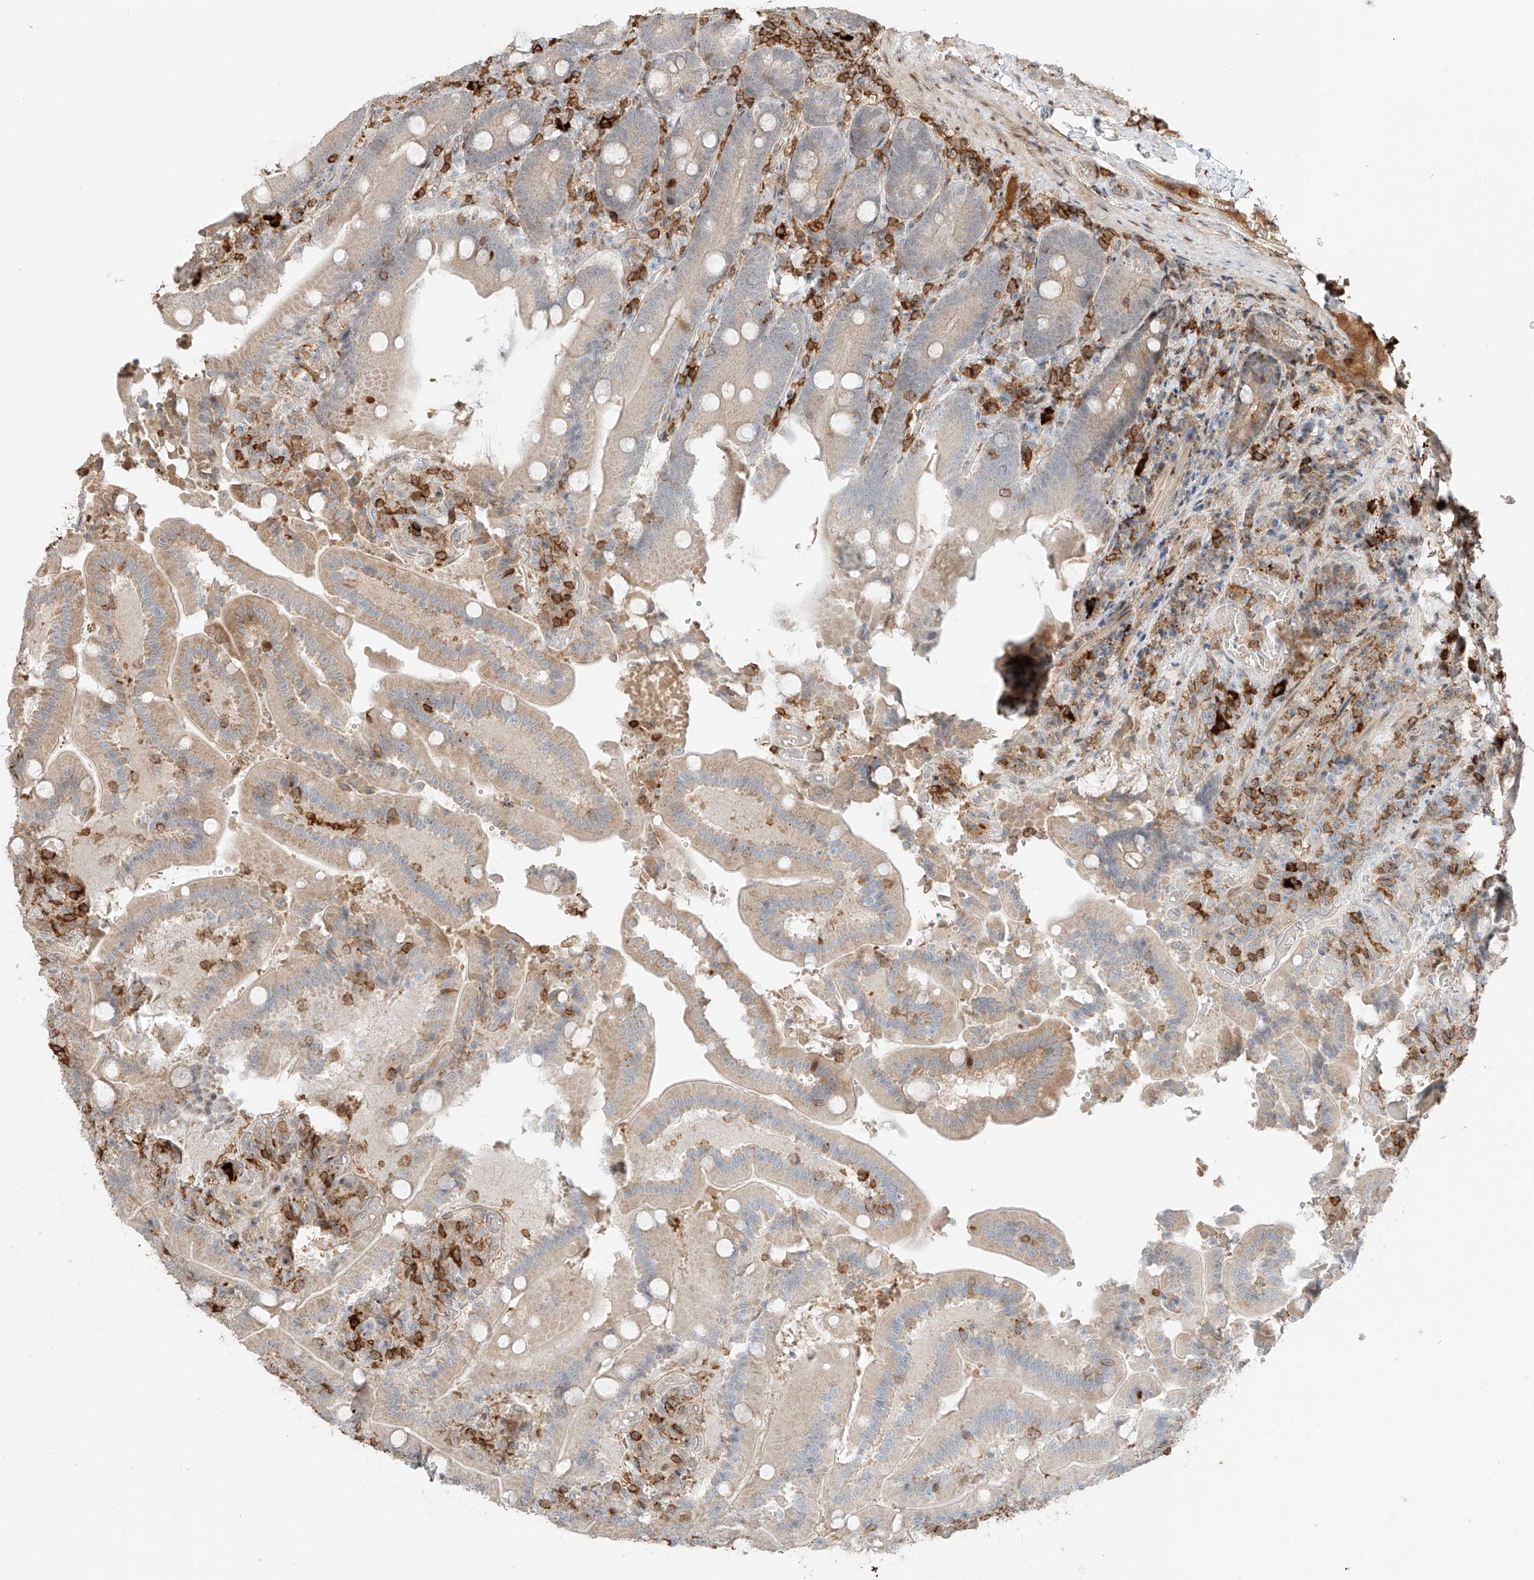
{"staining": {"intensity": "weak", "quantity": "25%-75%", "location": "cytoplasmic/membranous"}, "tissue": "duodenum", "cell_type": "Glandular cells", "image_type": "normal", "snomed": [{"axis": "morphology", "description": "Normal tissue, NOS"}, {"axis": "topography", "description": "Duodenum"}], "caption": "This is a histology image of immunohistochemistry (IHC) staining of unremarkable duodenum, which shows weak staining in the cytoplasmic/membranous of glandular cells.", "gene": "CEP162", "patient": {"sex": "female", "age": 62}}